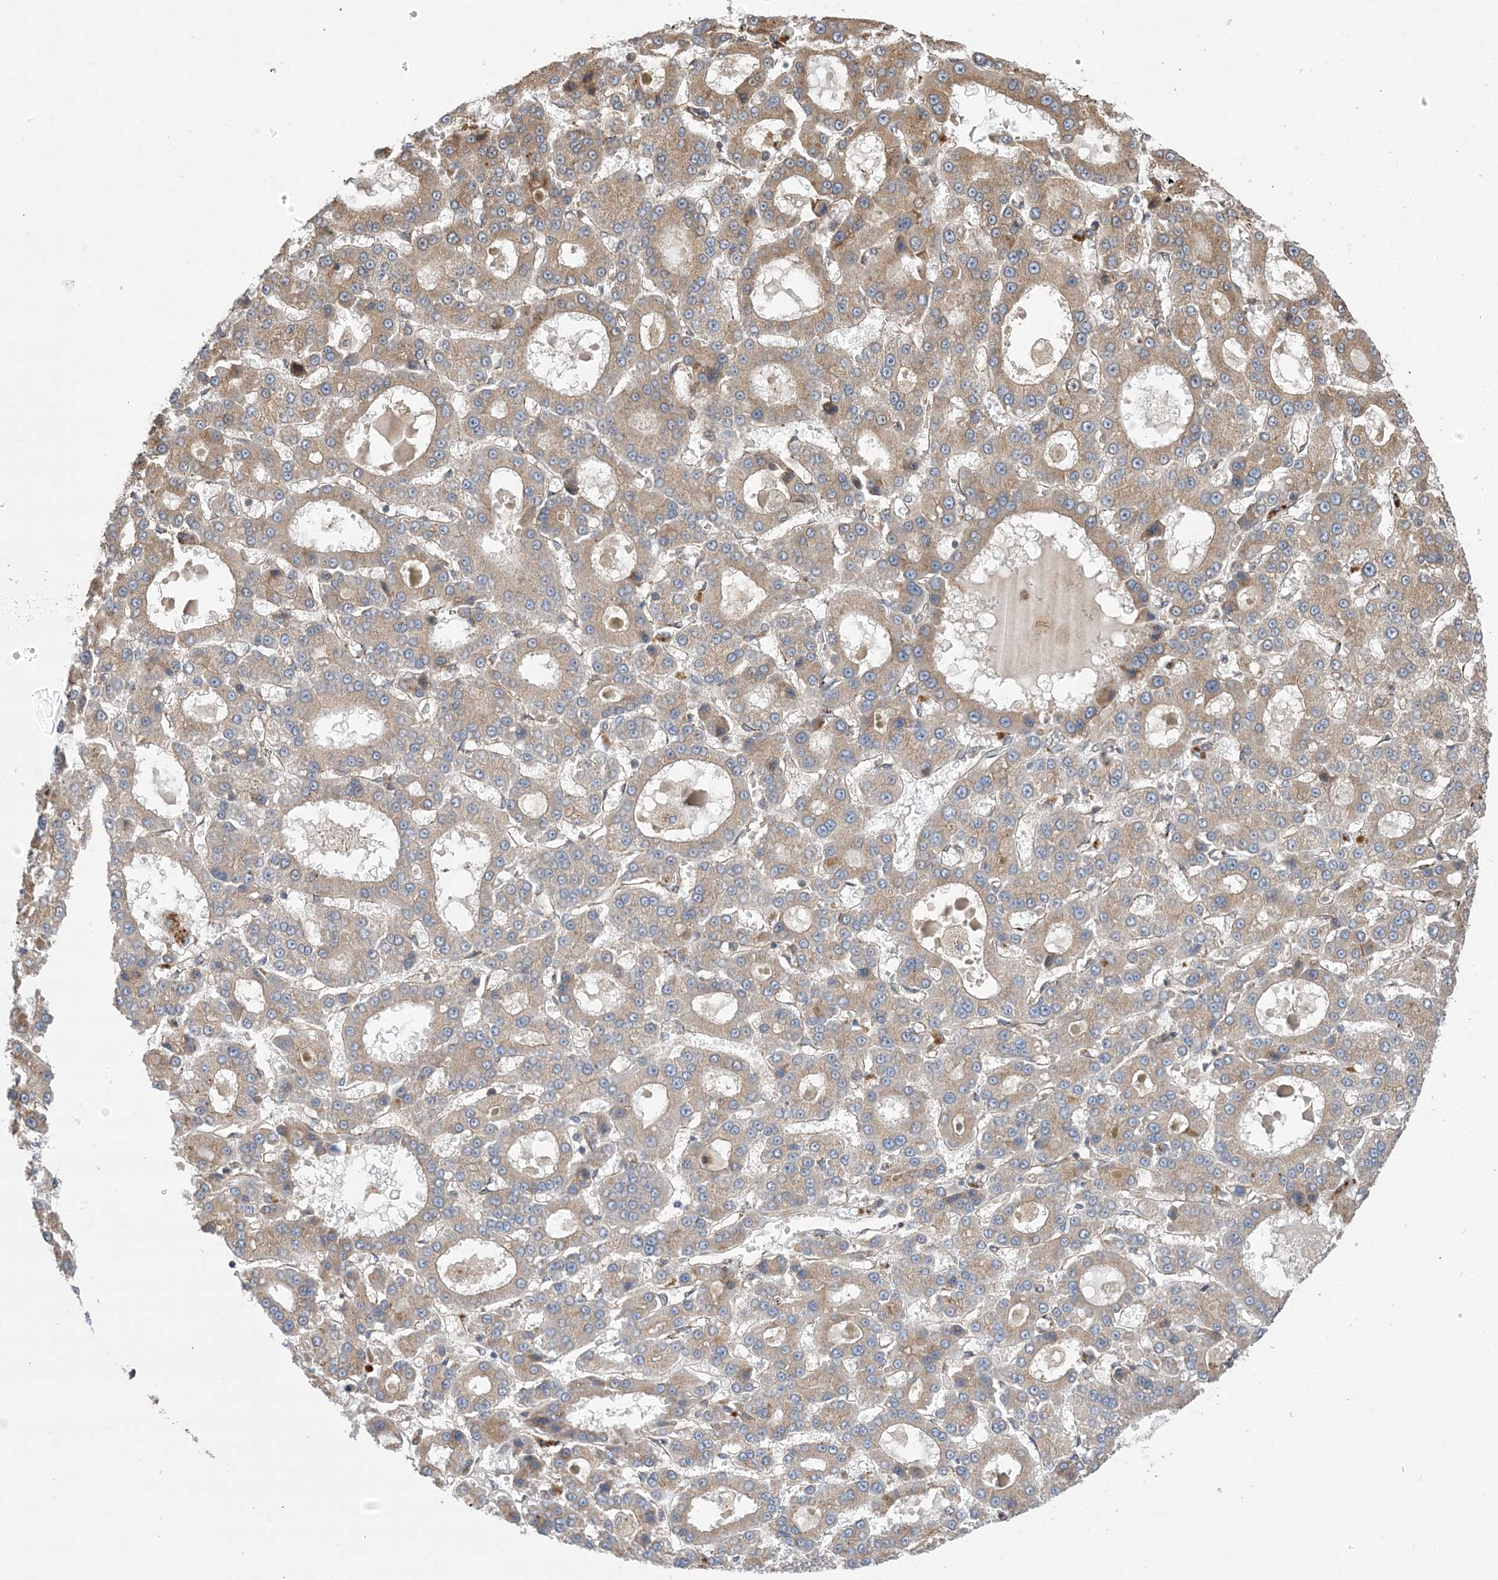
{"staining": {"intensity": "moderate", "quantity": ">75%", "location": "cytoplasmic/membranous"}, "tissue": "liver cancer", "cell_type": "Tumor cells", "image_type": "cancer", "snomed": [{"axis": "morphology", "description": "Carcinoma, Hepatocellular, NOS"}, {"axis": "topography", "description": "Liver"}], "caption": "Moderate cytoplasmic/membranous protein positivity is identified in approximately >75% of tumor cells in hepatocellular carcinoma (liver).", "gene": "CLEC16A", "patient": {"sex": "male", "age": 70}}